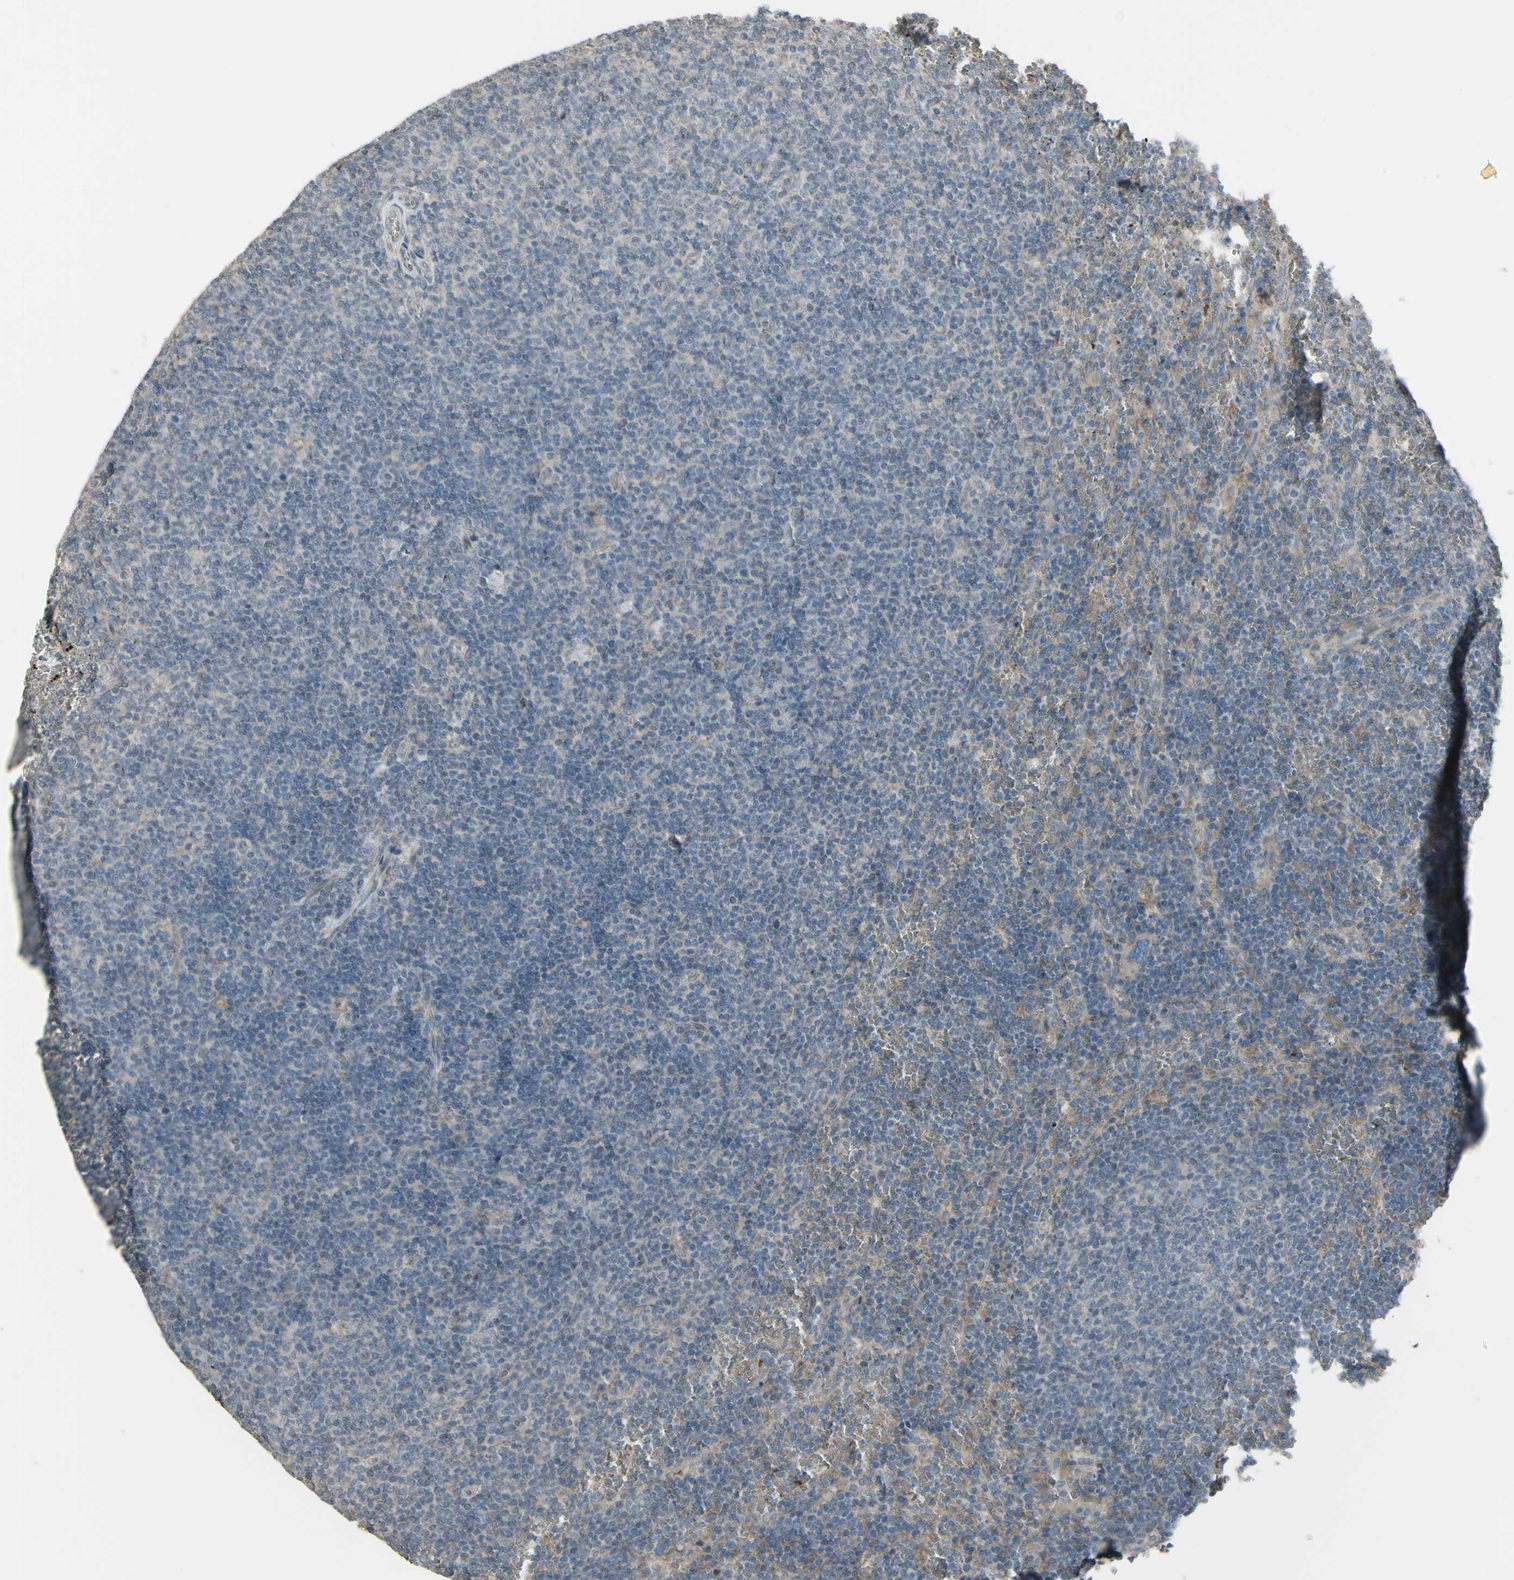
{"staining": {"intensity": "weak", "quantity": ">75%", "location": "cytoplasmic/membranous"}, "tissue": "lymphoma", "cell_type": "Tumor cells", "image_type": "cancer", "snomed": [{"axis": "morphology", "description": "Malignant lymphoma, non-Hodgkin's type, Low grade"}, {"axis": "topography", "description": "Spleen"}], "caption": "An image of human lymphoma stained for a protein shows weak cytoplasmic/membranous brown staining in tumor cells.", "gene": "GRAMD1B", "patient": {"sex": "female", "age": 50}}